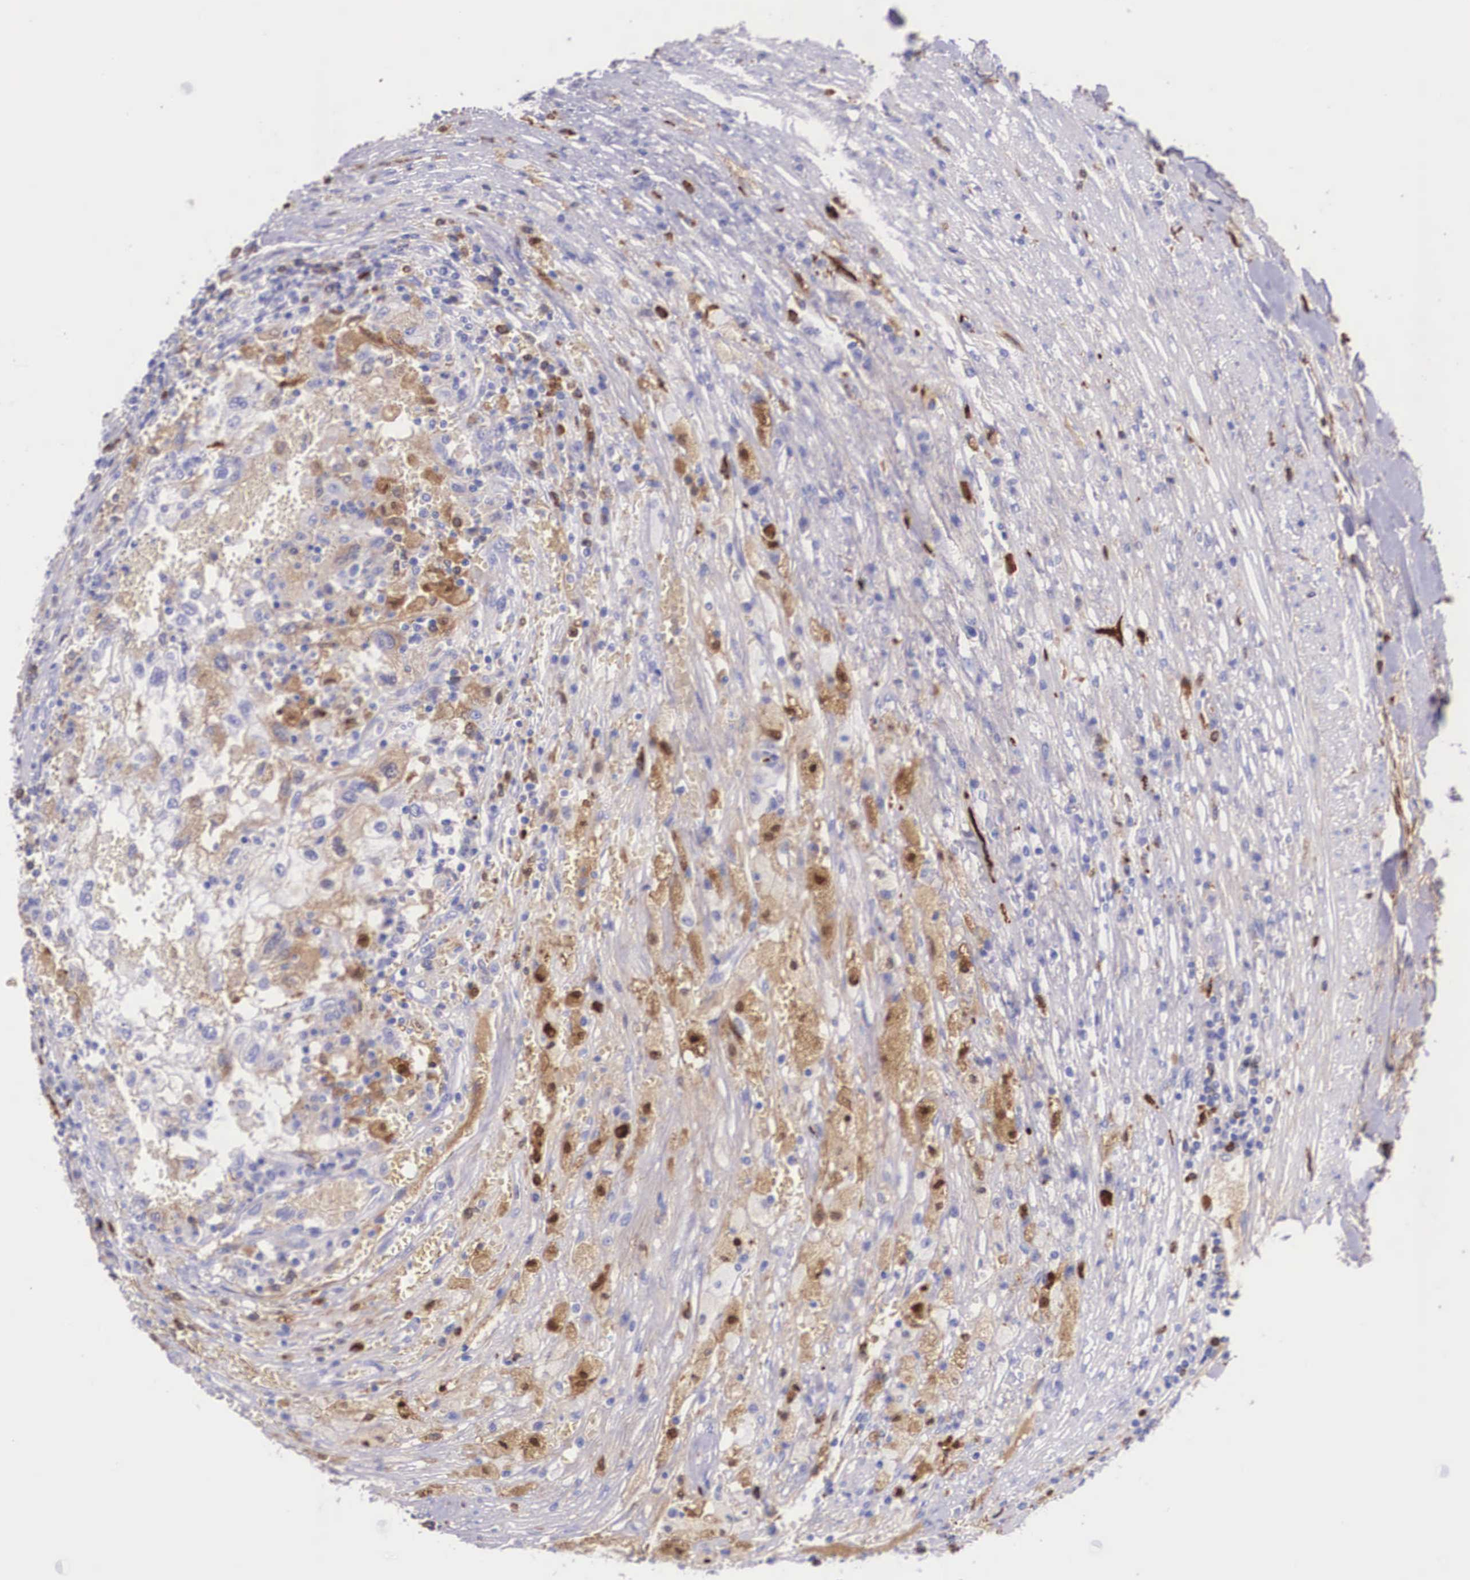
{"staining": {"intensity": "weak", "quantity": "<25%", "location": "cytoplasmic/membranous"}, "tissue": "renal cancer", "cell_type": "Tumor cells", "image_type": "cancer", "snomed": [{"axis": "morphology", "description": "Normal tissue, NOS"}, {"axis": "morphology", "description": "Adenocarcinoma, NOS"}, {"axis": "topography", "description": "Kidney"}], "caption": "Immunohistochemistry (IHC) histopathology image of human renal cancer (adenocarcinoma) stained for a protein (brown), which reveals no staining in tumor cells.", "gene": "PLG", "patient": {"sex": "male", "age": 71}}